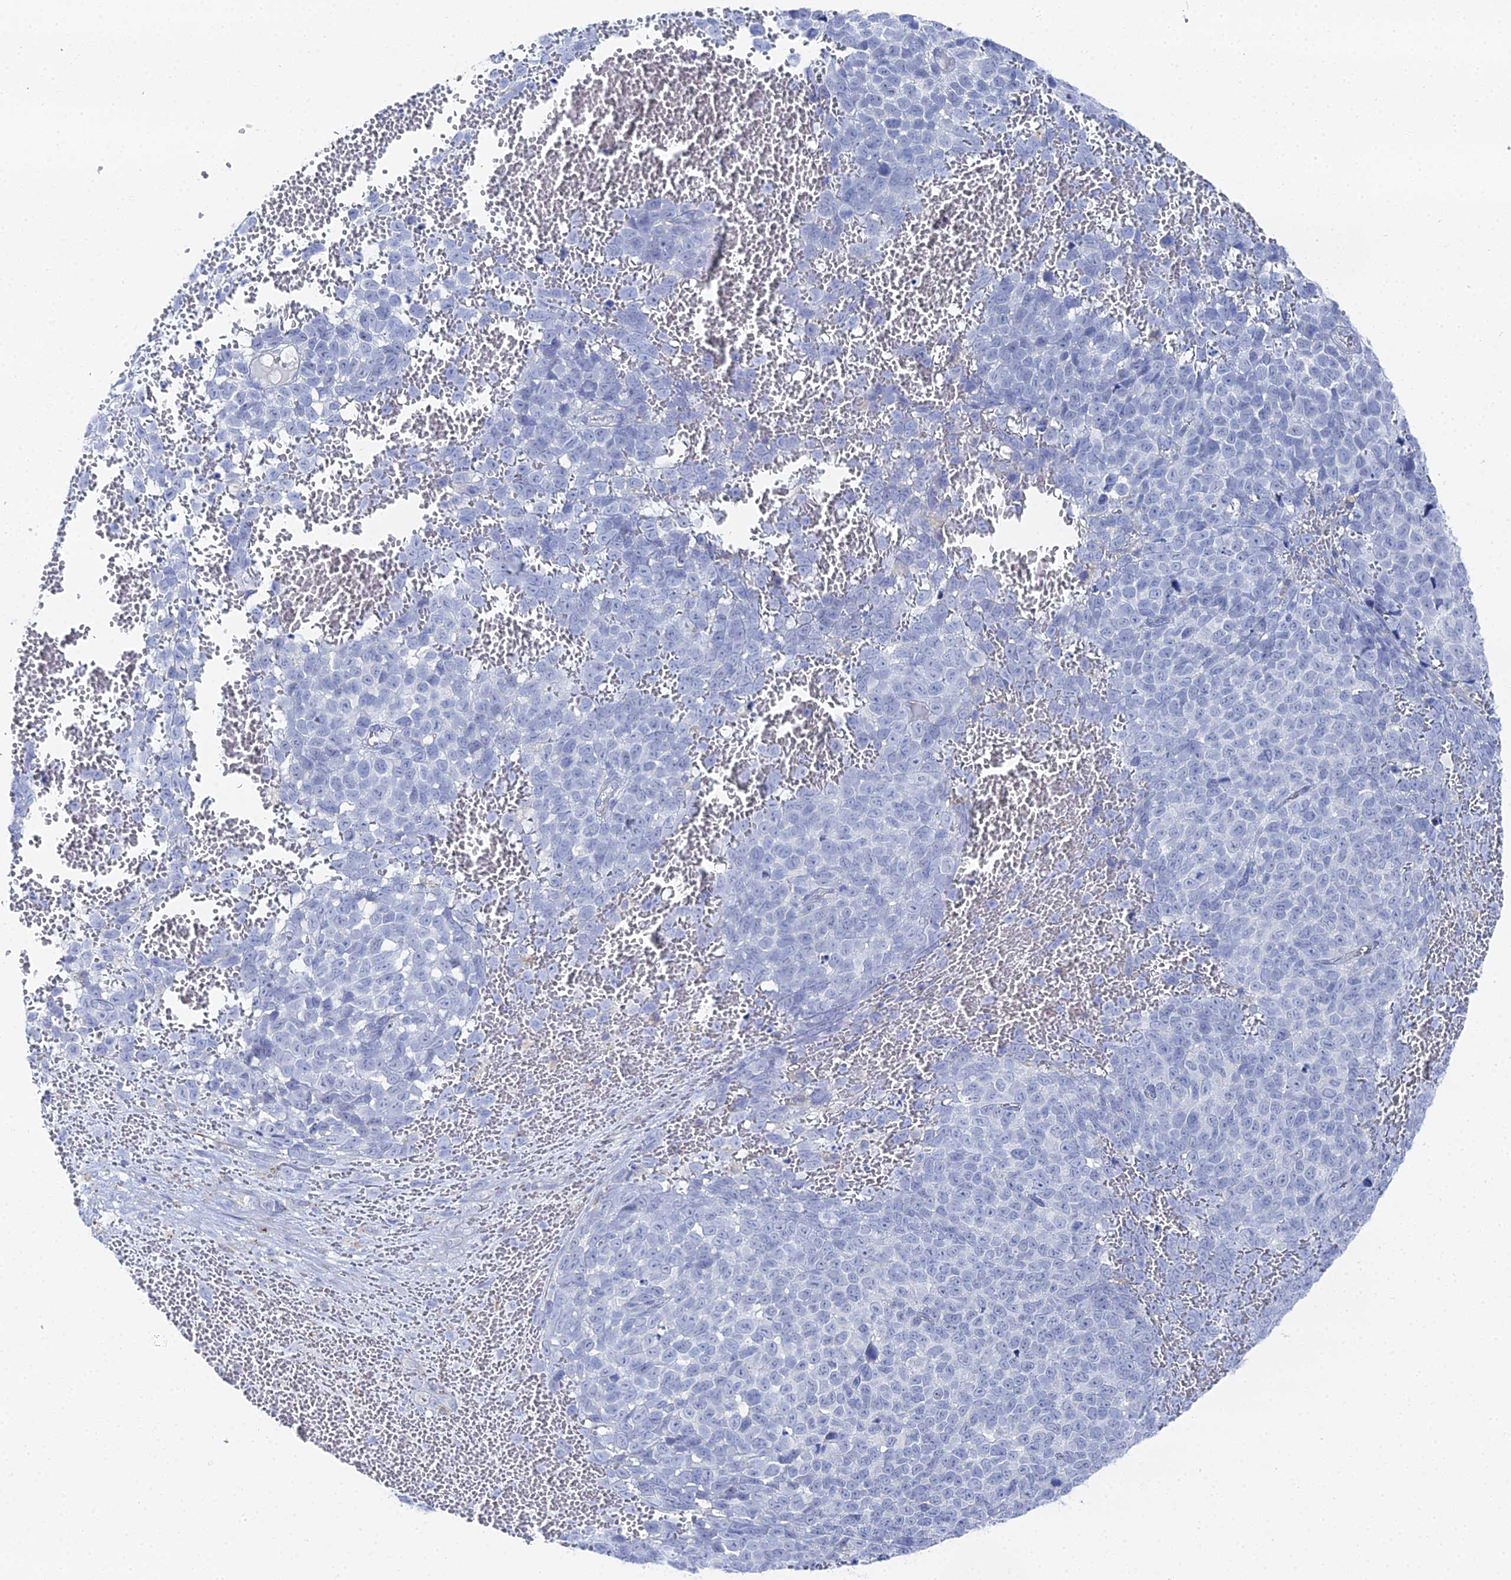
{"staining": {"intensity": "negative", "quantity": "none", "location": "none"}, "tissue": "melanoma", "cell_type": "Tumor cells", "image_type": "cancer", "snomed": [{"axis": "morphology", "description": "Malignant melanoma, NOS"}, {"axis": "topography", "description": "Nose, NOS"}], "caption": "An immunohistochemistry (IHC) image of melanoma is shown. There is no staining in tumor cells of melanoma.", "gene": "DHX34", "patient": {"sex": "female", "age": 48}}